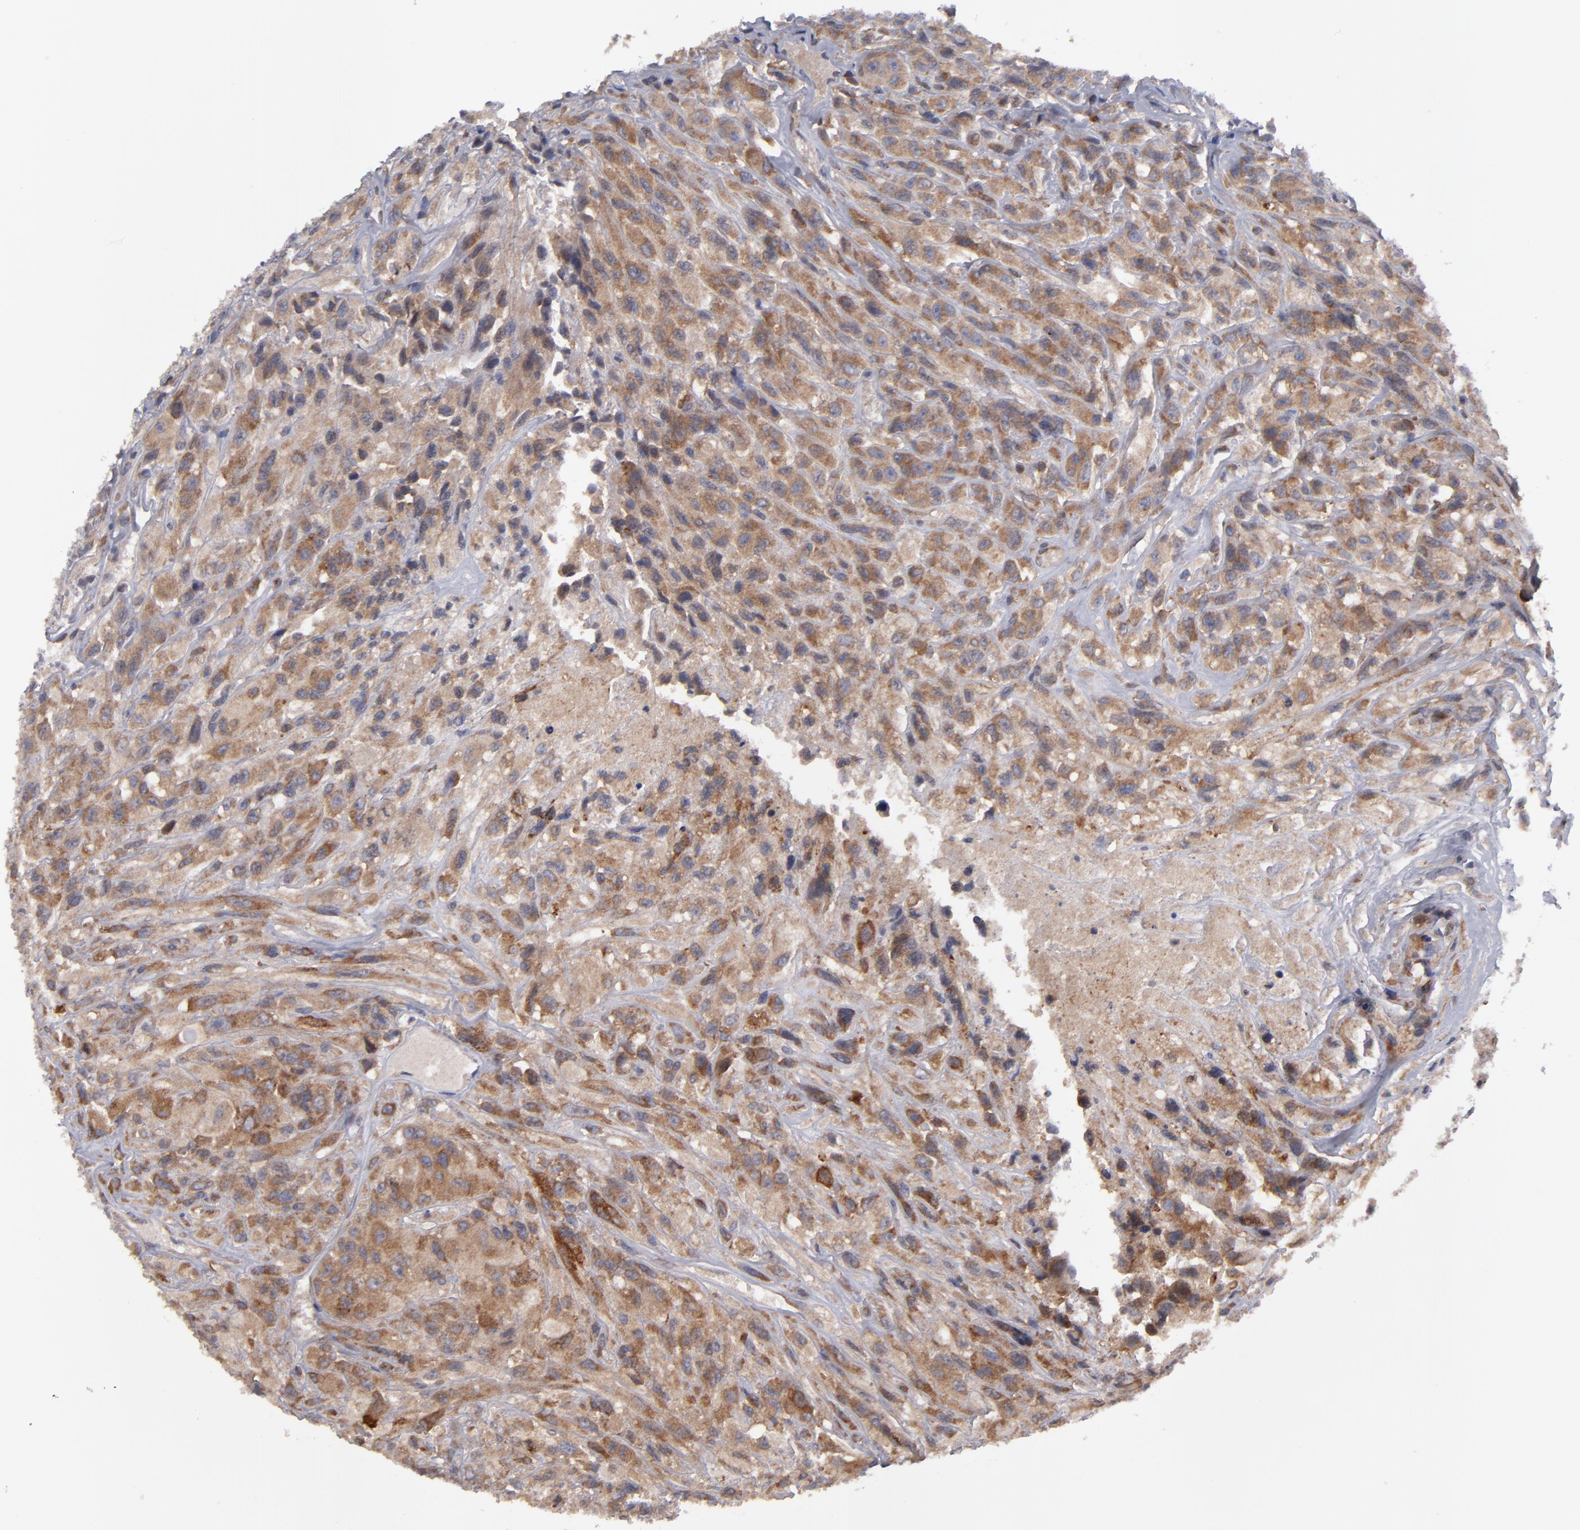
{"staining": {"intensity": "moderate", "quantity": ">75%", "location": "cytoplasmic/membranous"}, "tissue": "glioma", "cell_type": "Tumor cells", "image_type": "cancer", "snomed": [{"axis": "morphology", "description": "Glioma, malignant, High grade"}, {"axis": "topography", "description": "Brain"}], "caption": "Tumor cells display medium levels of moderate cytoplasmic/membranous positivity in about >75% of cells in human glioma.", "gene": "SND1", "patient": {"sex": "male", "age": 48}}